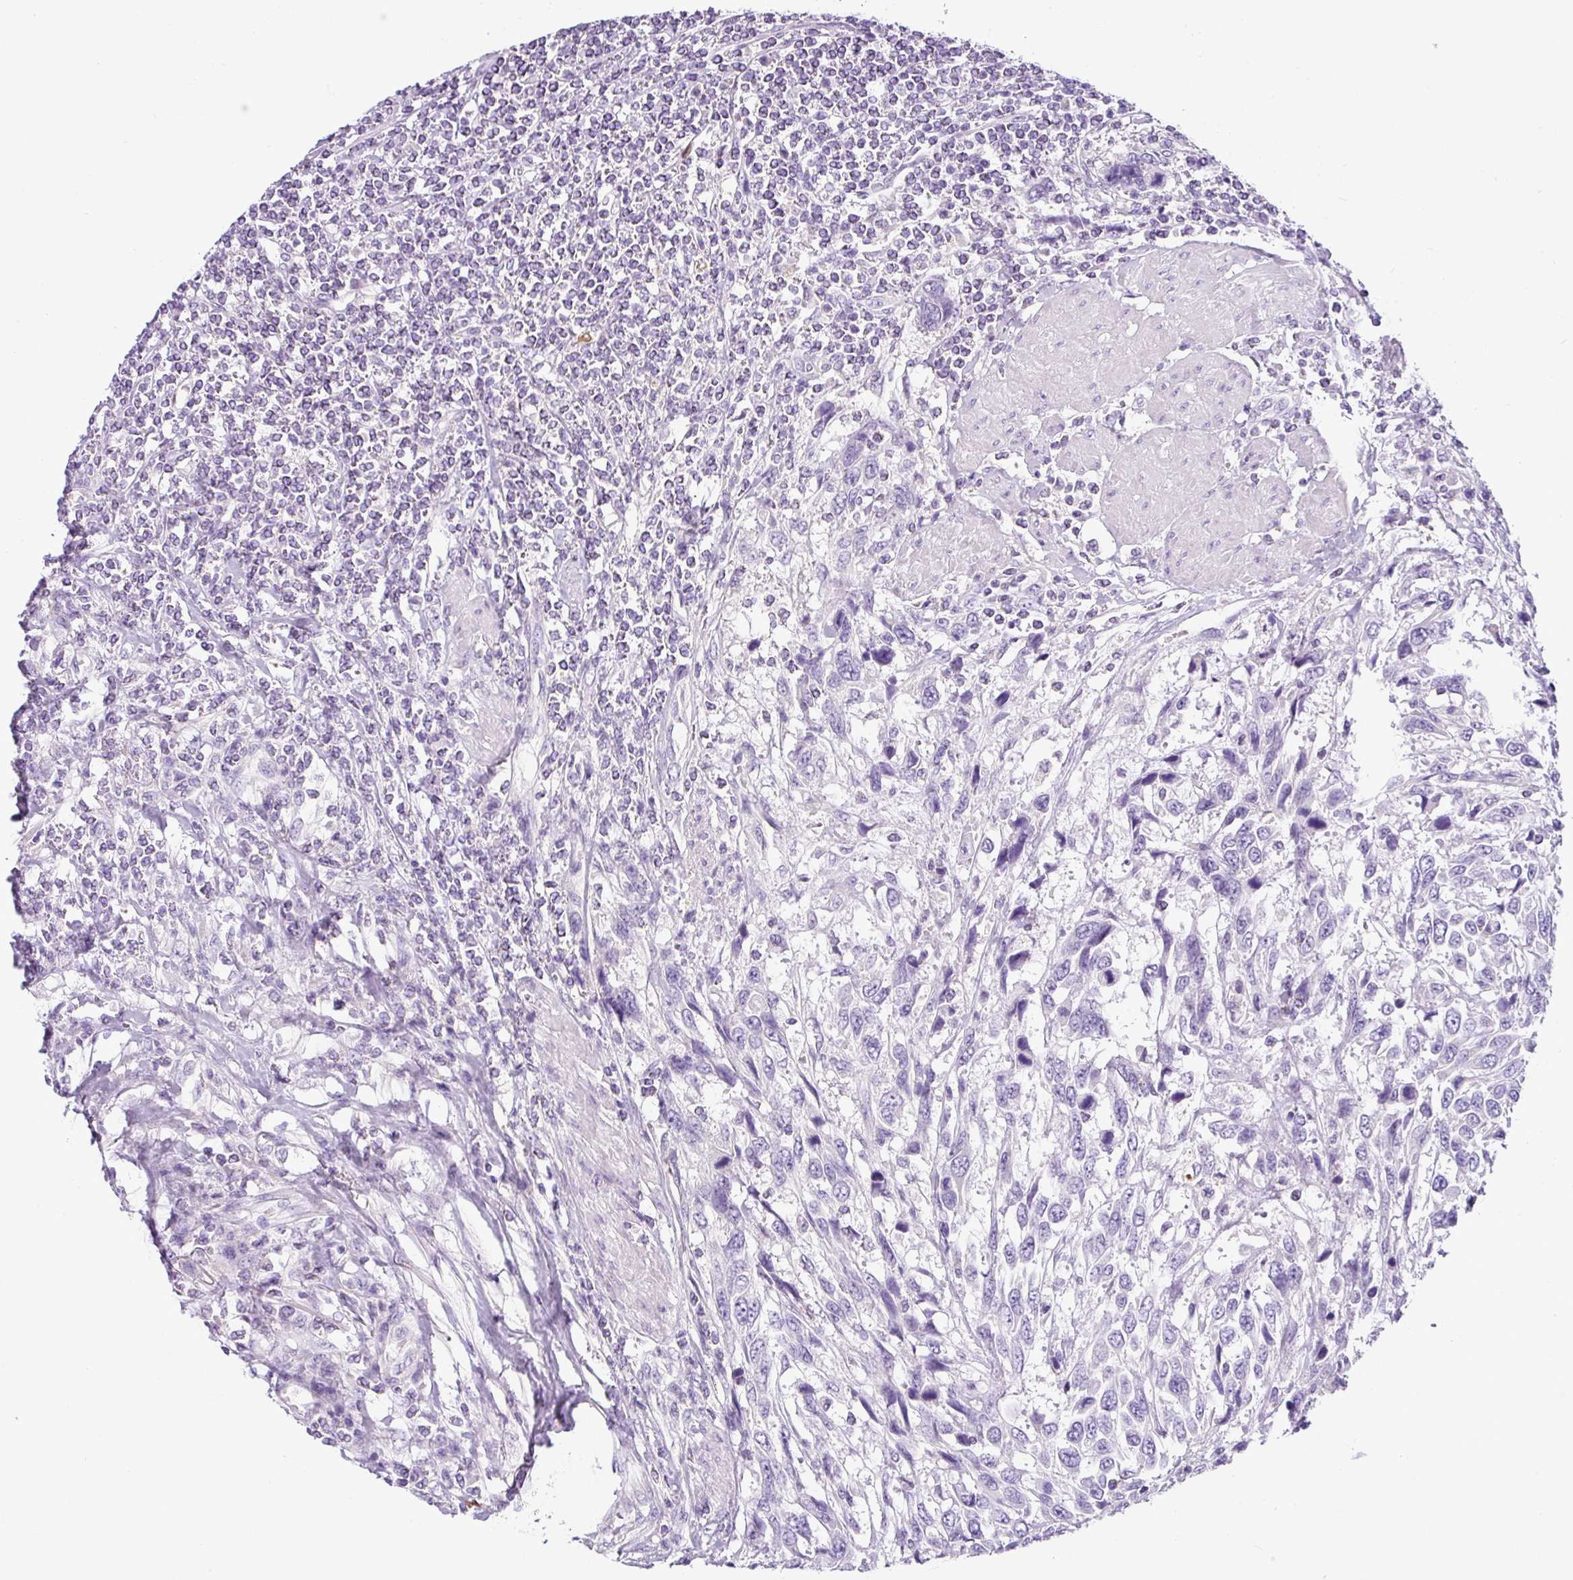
{"staining": {"intensity": "negative", "quantity": "none", "location": "none"}, "tissue": "urothelial cancer", "cell_type": "Tumor cells", "image_type": "cancer", "snomed": [{"axis": "morphology", "description": "Urothelial carcinoma, High grade"}, {"axis": "topography", "description": "Urinary bladder"}], "caption": "Tumor cells show no significant protein staining in urothelial cancer.", "gene": "HMCN2", "patient": {"sex": "female", "age": 70}}